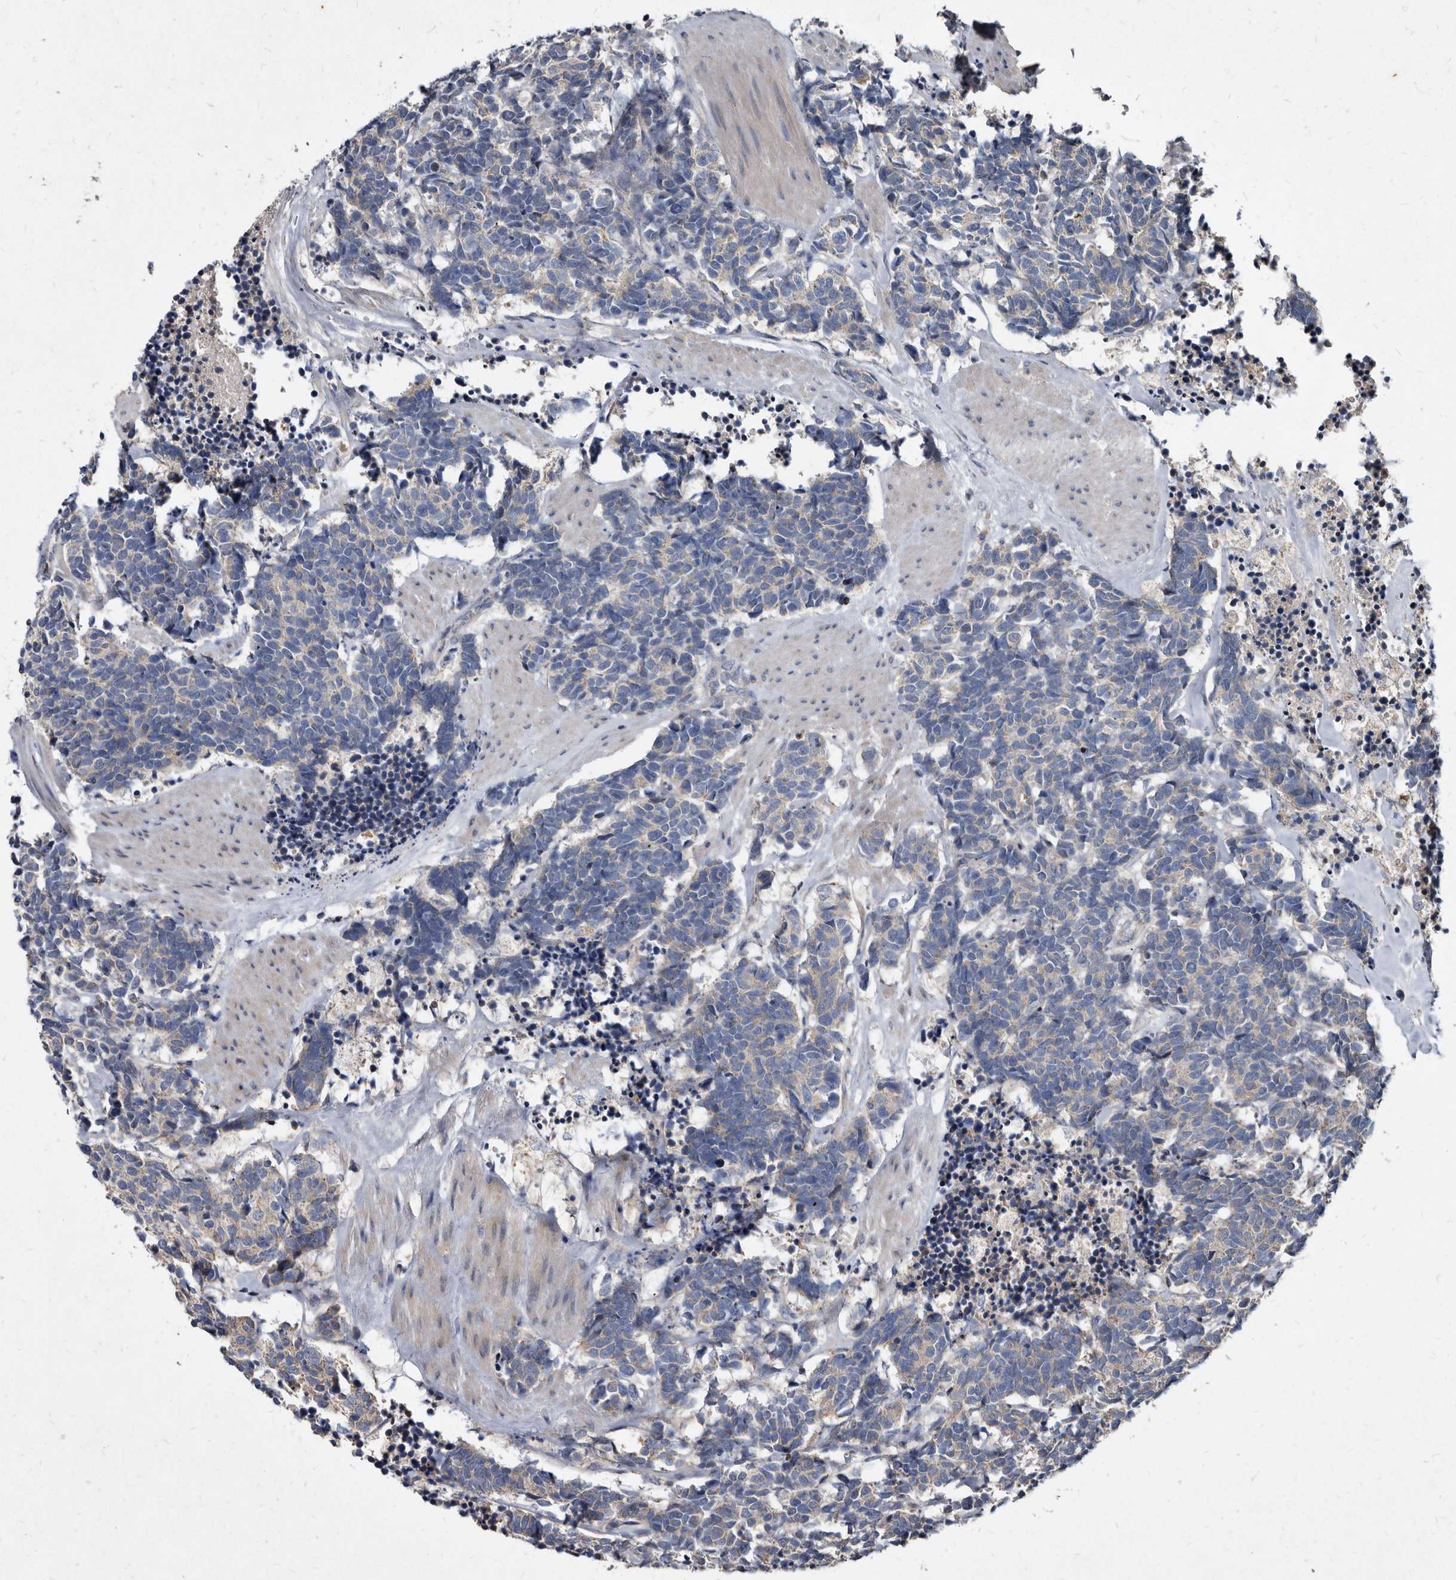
{"staining": {"intensity": "negative", "quantity": "none", "location": "none"}, "tissue": "carcinoid", "cell_type": "Tumor cells", "image_type": "cancer", "snomed": [{"axis": "morphology", "description": "Carcinoma, NOS"}, {"axis": "morphology", "description": "Carcinoid, malignant, NOS"}, {"axis": "topography", "description": "Urinary bladder"}], "caption": "The IHC photomicrograph has no significant expression in tumor cells of carcinoid tissue.", "gene": "YPEL3", "patient": {"sex": "male", "age": 57}}